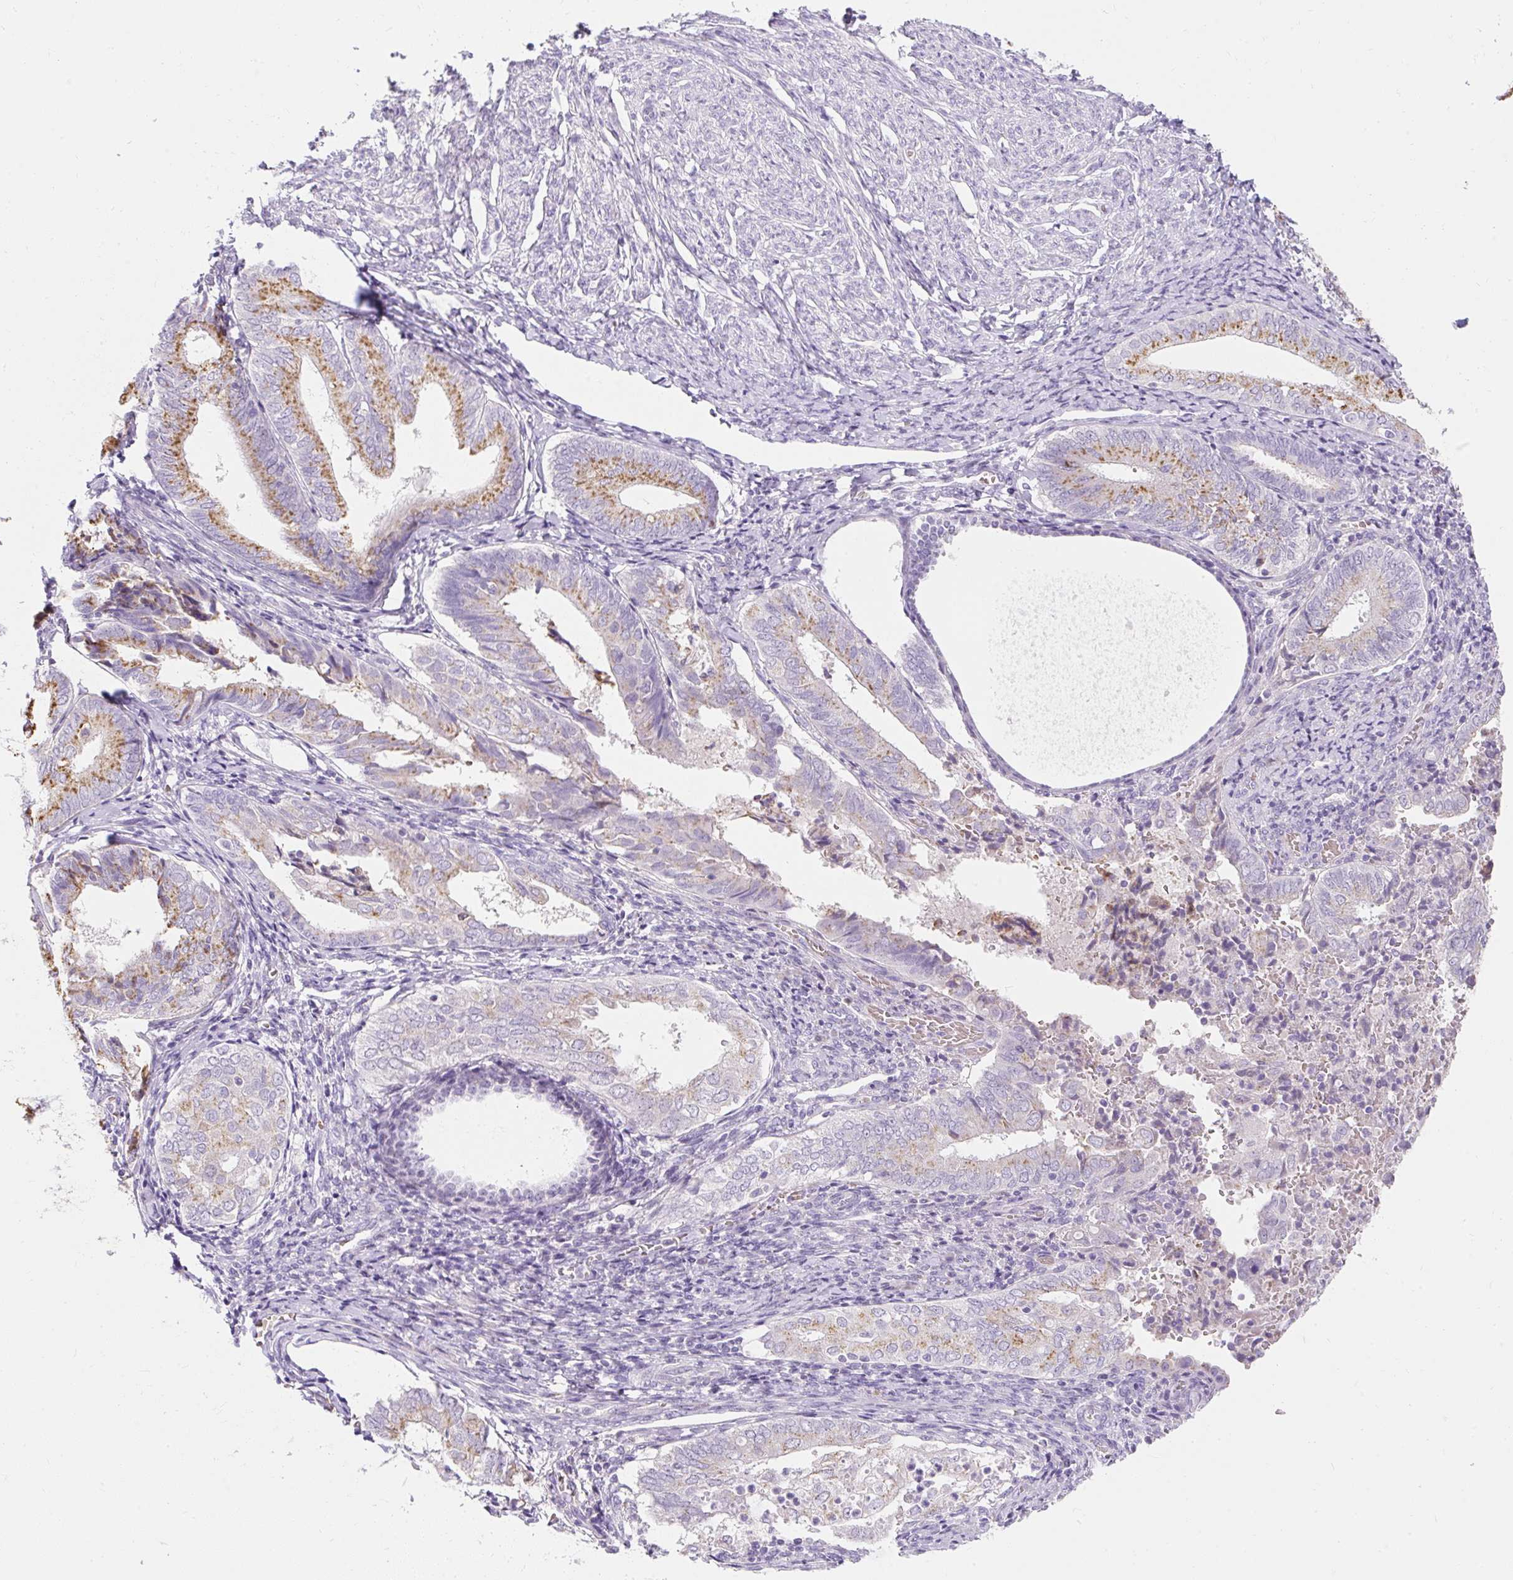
{"staining": {"intensity": "moderate", "quantity": "25%-75%", "location": "cytoplasmic/membranous"}, "tissue": "endometrial cancer", "cell_type": "Tumor cells", "image_type": "cancer", "snomed": [{"axis": "morphology", "description": "Adenocarcinoma, NOS"}, {"axis": "topography", "description": "Endometrium"}], "caption": "Tumor cells show medium levels of moderate cytoplasmic/membranous positivity in approximately 25%-75% of cells in human endometrial adenocarcinoma.", "gene": "DTX4", "patient": {"sex": "female", "age": 87}}